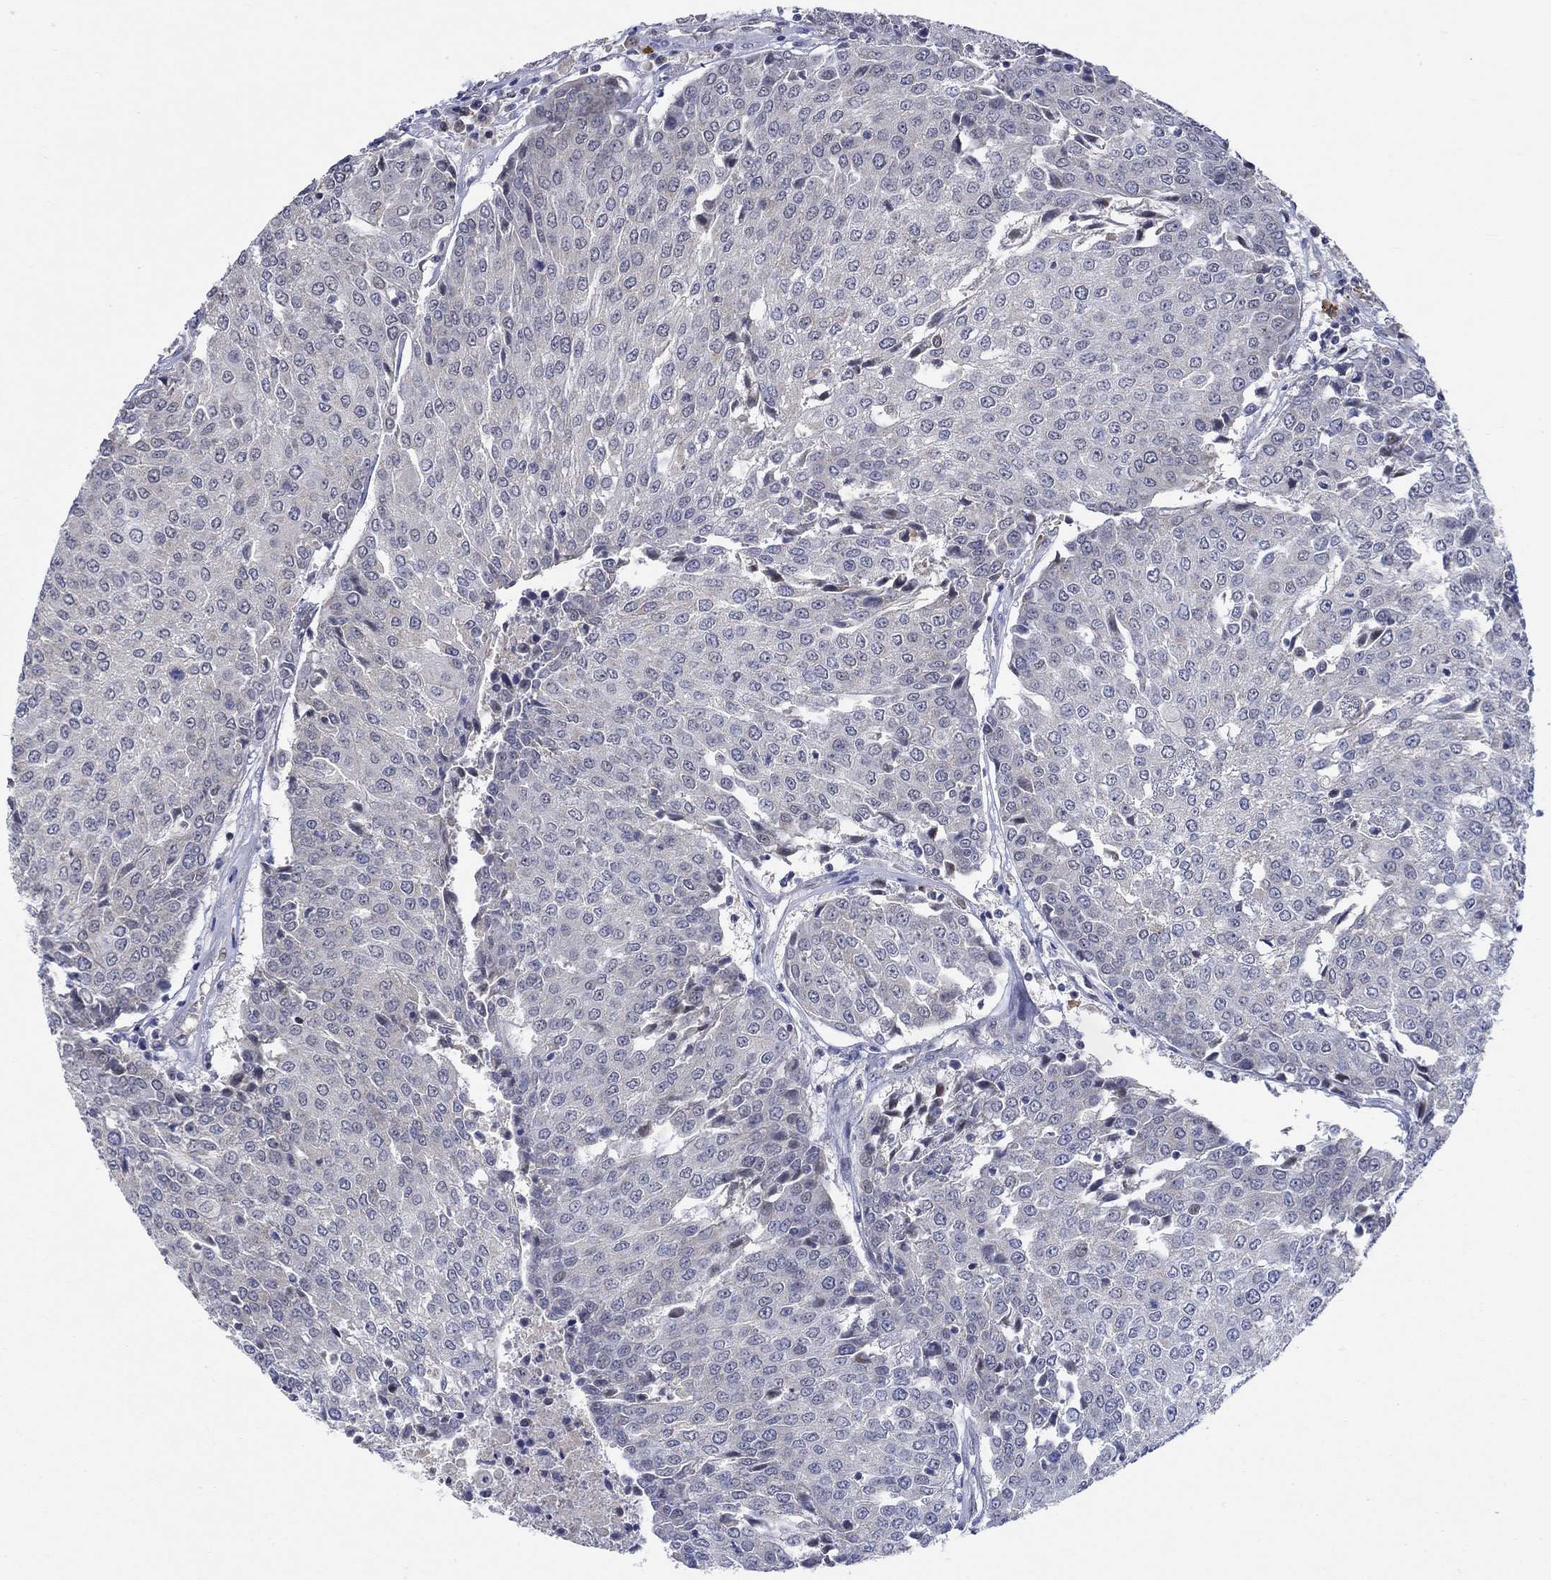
{"staining": {"intensity": "negative", "quantity": "none", "location": "none"}, "tissue": "urothelial cancer", "cell_type": "Tumor cells", "image_type": "cancer", "snomed": [{"axis": "morphology", "description": "Urothelial carcinoma, High grade"}, {"axis": "topography", "description": "Urinary bladder"}], "caption": "High power microscopy photomicrograph of an immunohistochemistry (IHC) histopathology image of urothelial cancer, revealing no significant expression in tumor cells.", "gene": "WASF1", "patient": {"sex": "female", "age": 85}}